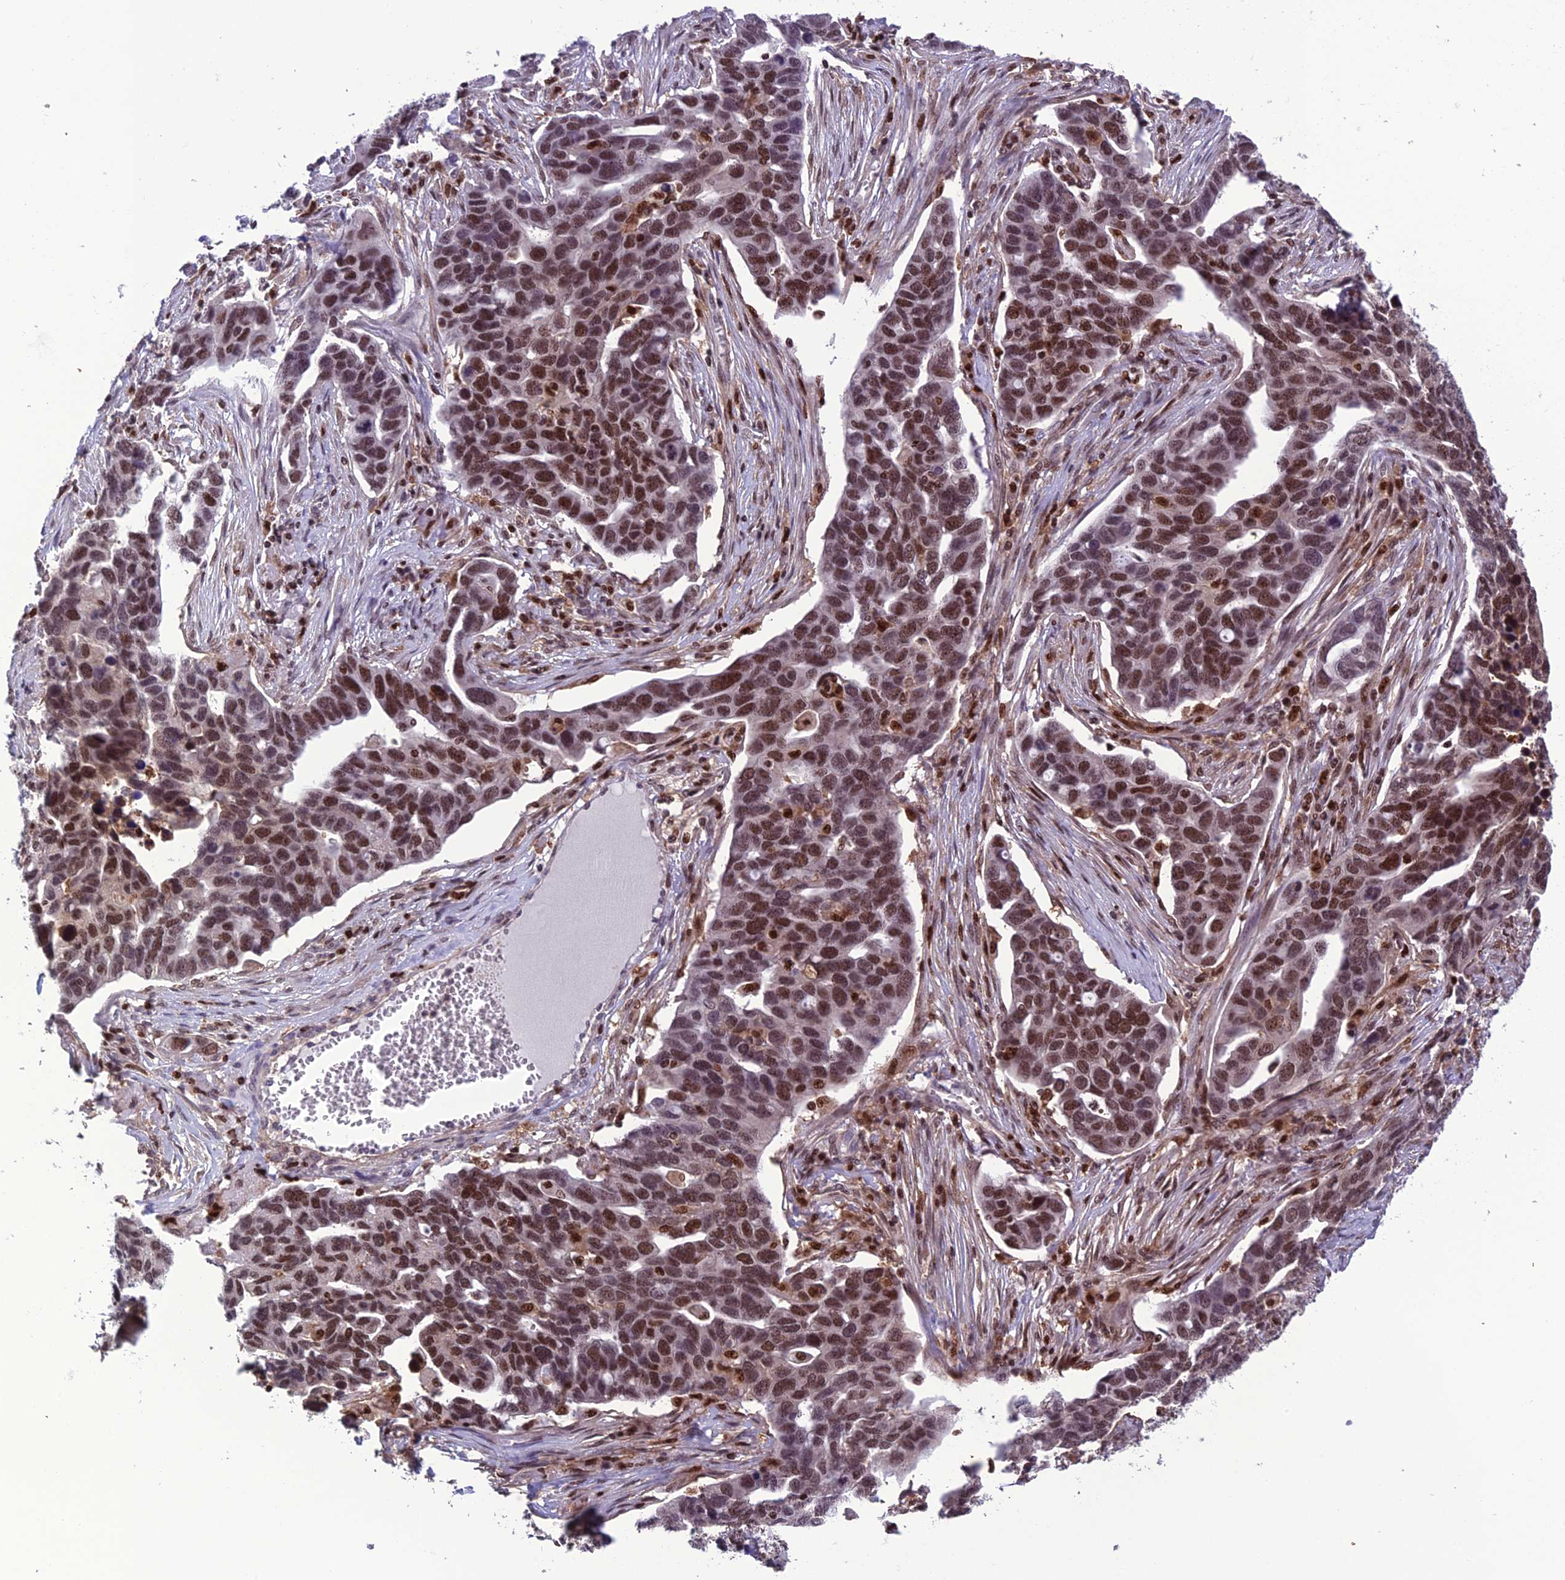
{"staining": {"intensity": "moderate", "quantity": ">75%", "location": "nuclear"}, "tissue": "ovarian cancer", "cell_type": "Tumor cells", "image_type": "cancer", "snomed": [{"axis": "morphology", "description": "Cystadenocarcinoma, serous, NOS"}, {"axis": "topography", "description": "Ovary"}], "caption": "Brown immunohistochemical staining in serous cystadenocarcinoma (ovarian) reveals moderate nuclear expression in about >75% of tumor cells.", "gene": "MIS12", "patient": {"sex": "female", "age": 54}}